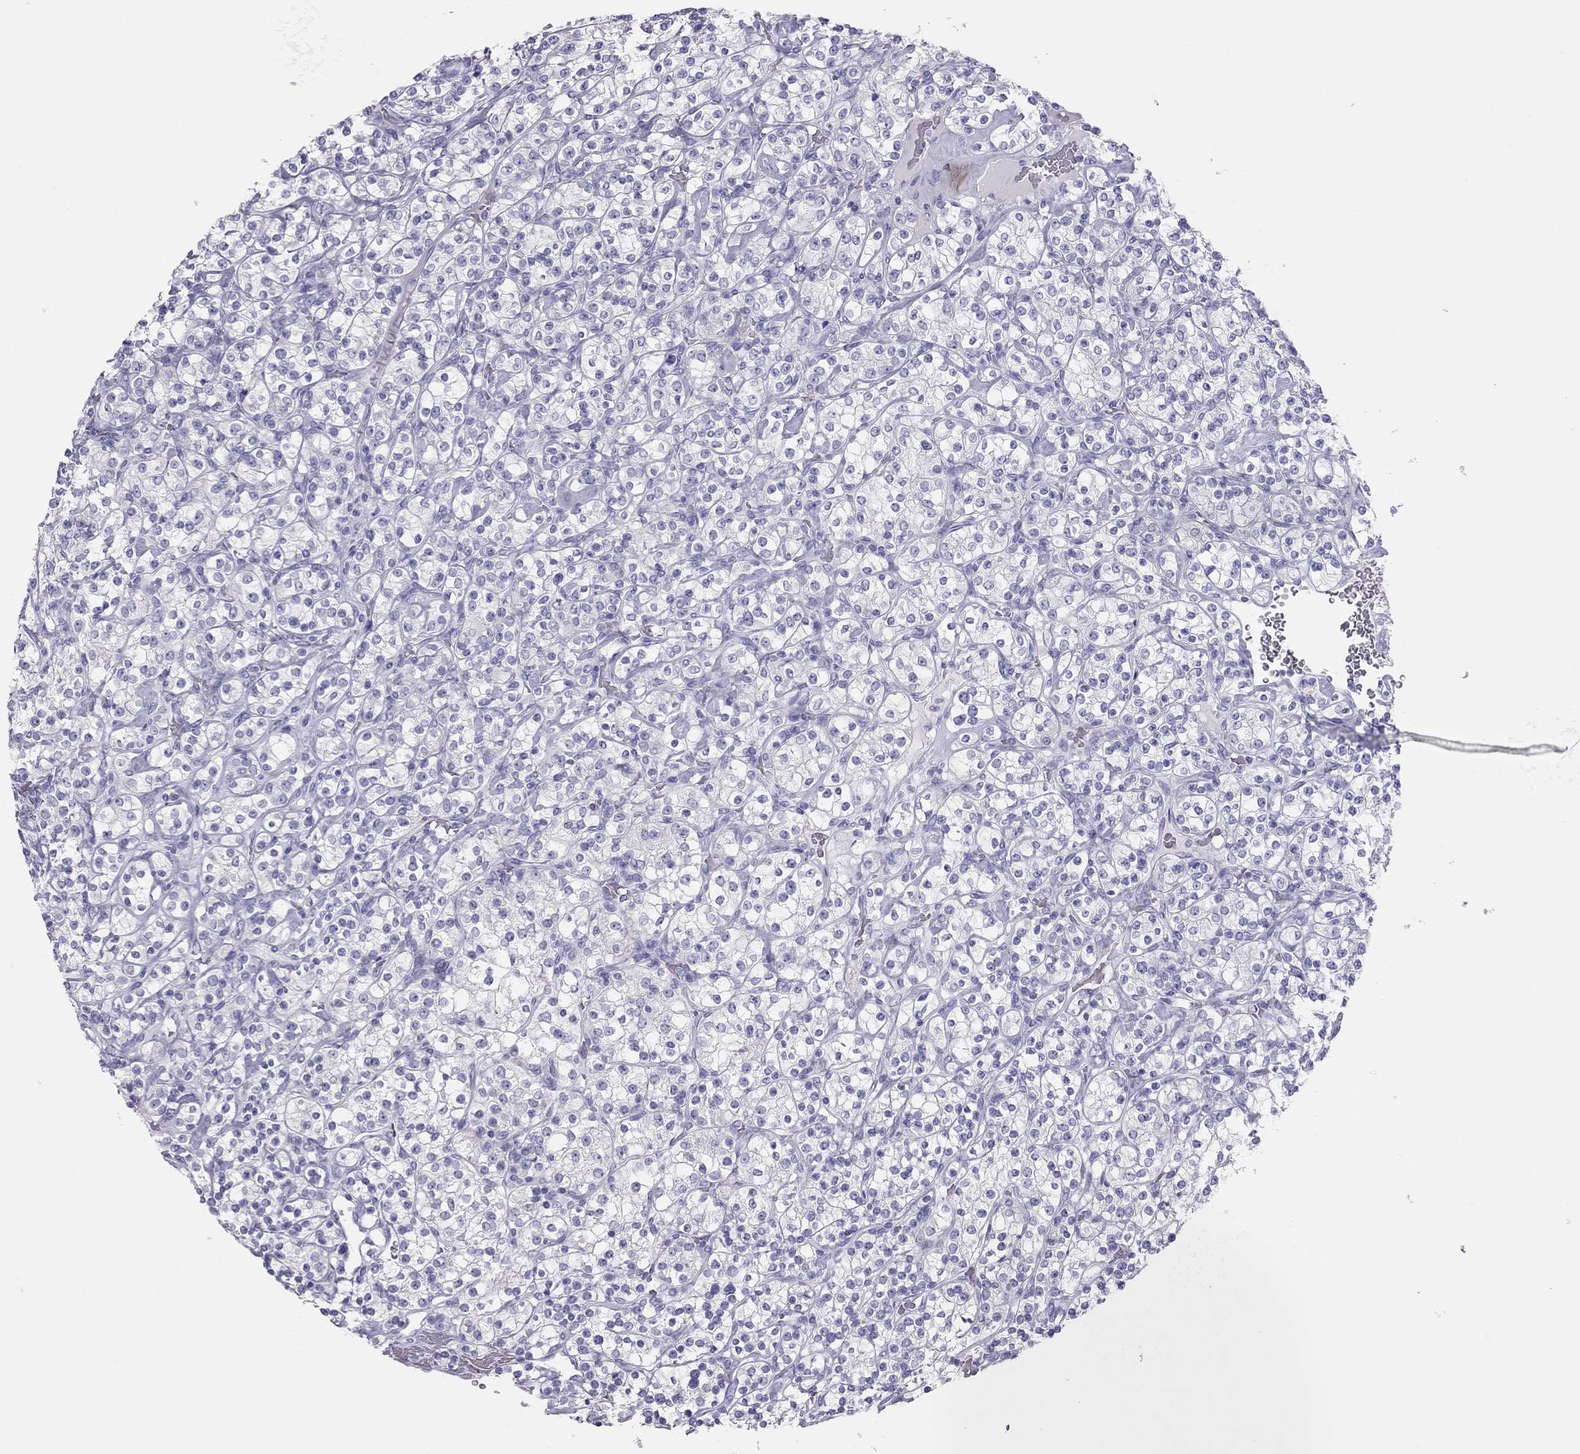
{"staining": {"intensity": "negative", "quantity": "none", "location": "none"}, "tissue": "renal cancer", "cell_type": "Tumor cells", "image_type": "cancer", "snomed": [{"axis": "morphology", "description": "Adenocarcinoma, NOS"}, {"axis": "topography", "description": "Kidney"}], "caption": "Renal cancer stained for a protein using immunohistochemistry (IHC) displays no positivity tumor cells.", "gene": "TSHB", "patient": {"sex": "male", "age": 77}}